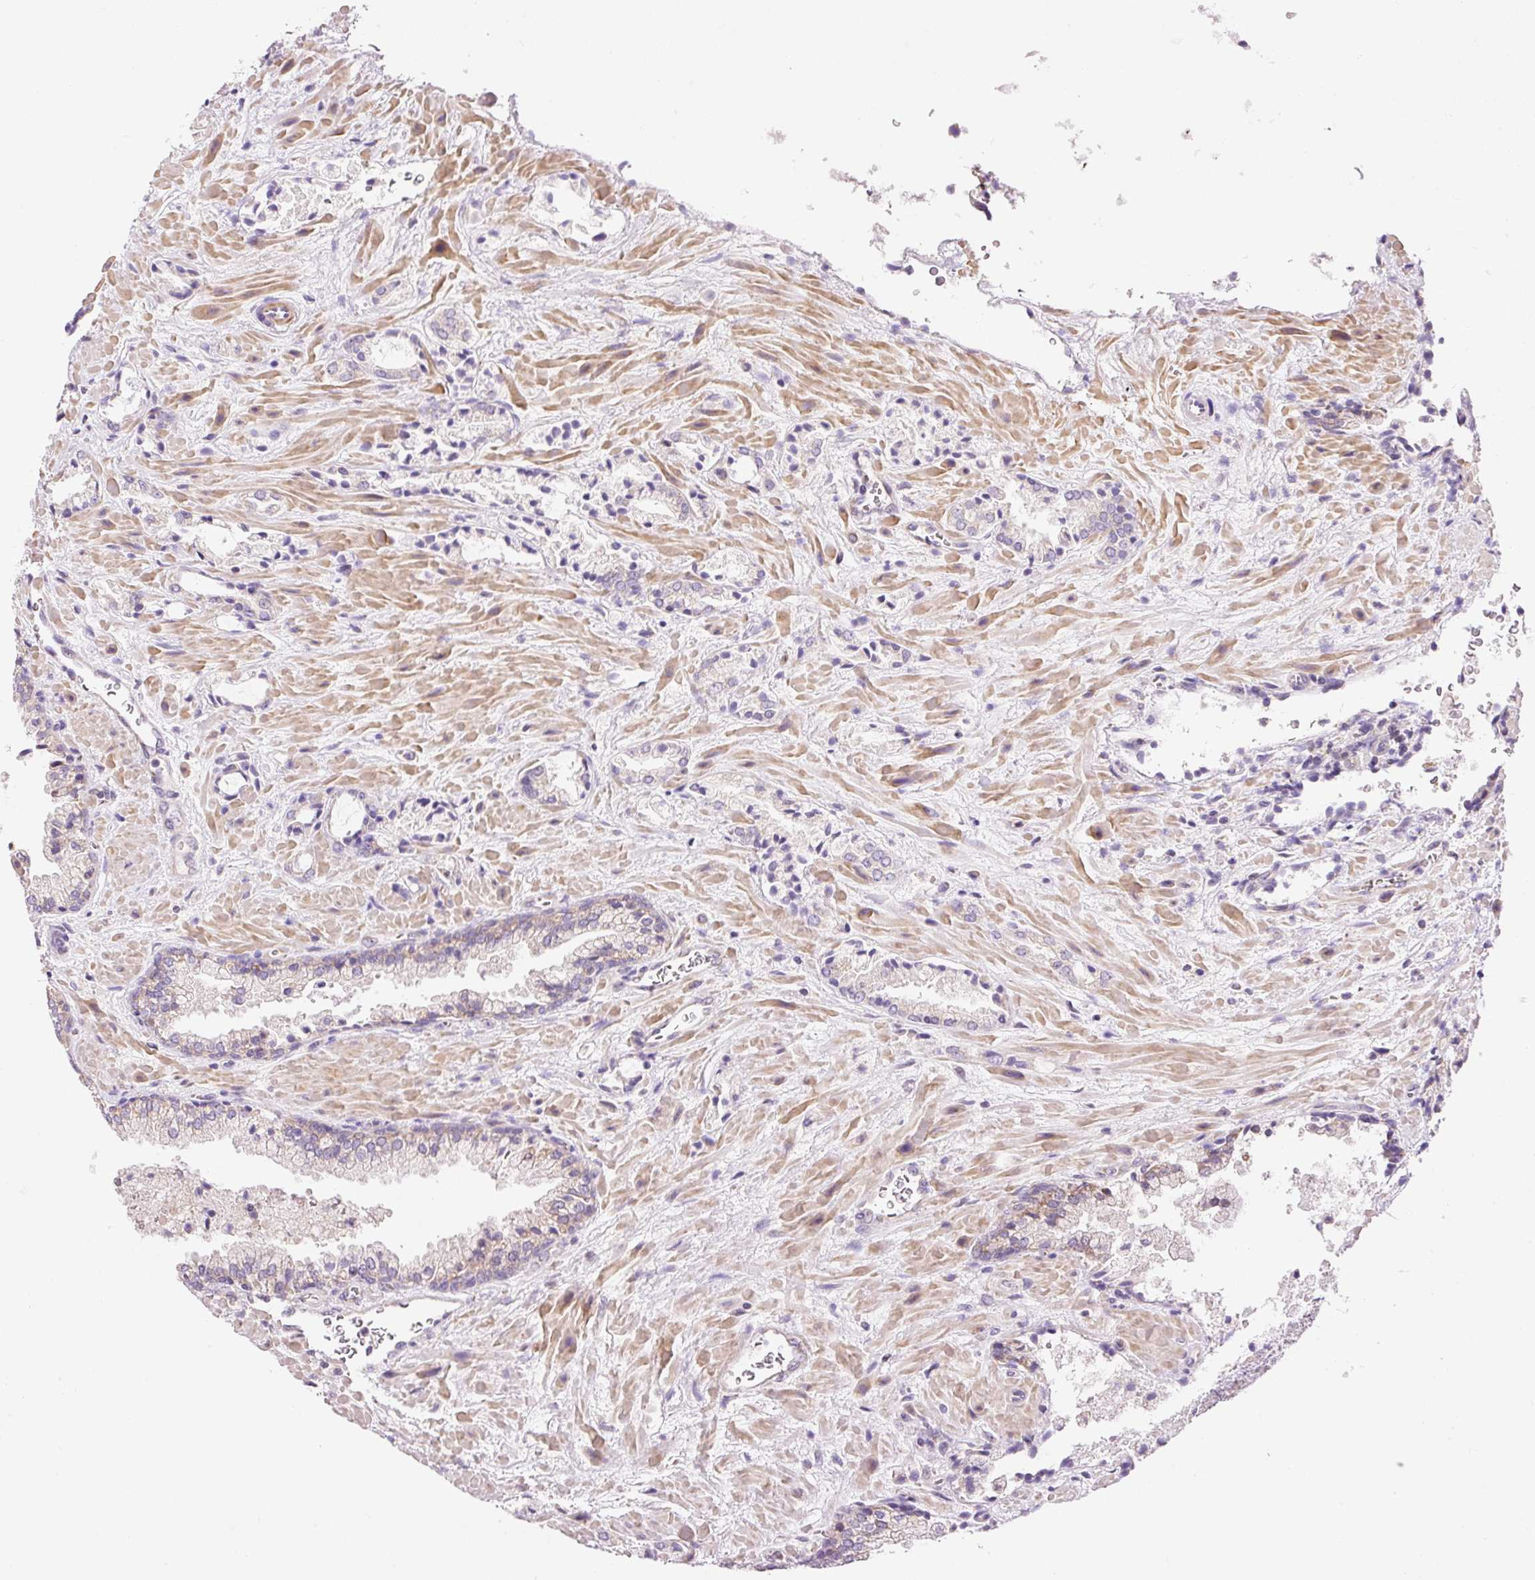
{"staining": {"intensity": "negative", "quantity": "none", "location": "none"}, "tissue": "prostate cancer", "cell_type": "Tumor cells", "image_type": "cancer", "snomed": [{"axis": "morphology", "description": "Adenocarcinoma, High grade"}, {"axis": "topography", "description": "Prostate"}], "caption": "The histopathology image demonstrates no staining of tumor cells in prostate cancer (high-grade adenocarcinoma). Brightfield microscopy of immunohistochemistry (IHC) stained with DAB (3,3'-diaminobenzidine) (brown) and hematoxylin (blue), captured at high magnification.", "gene": "IMMT", "patient": {"sex": "male", "age": 68}}